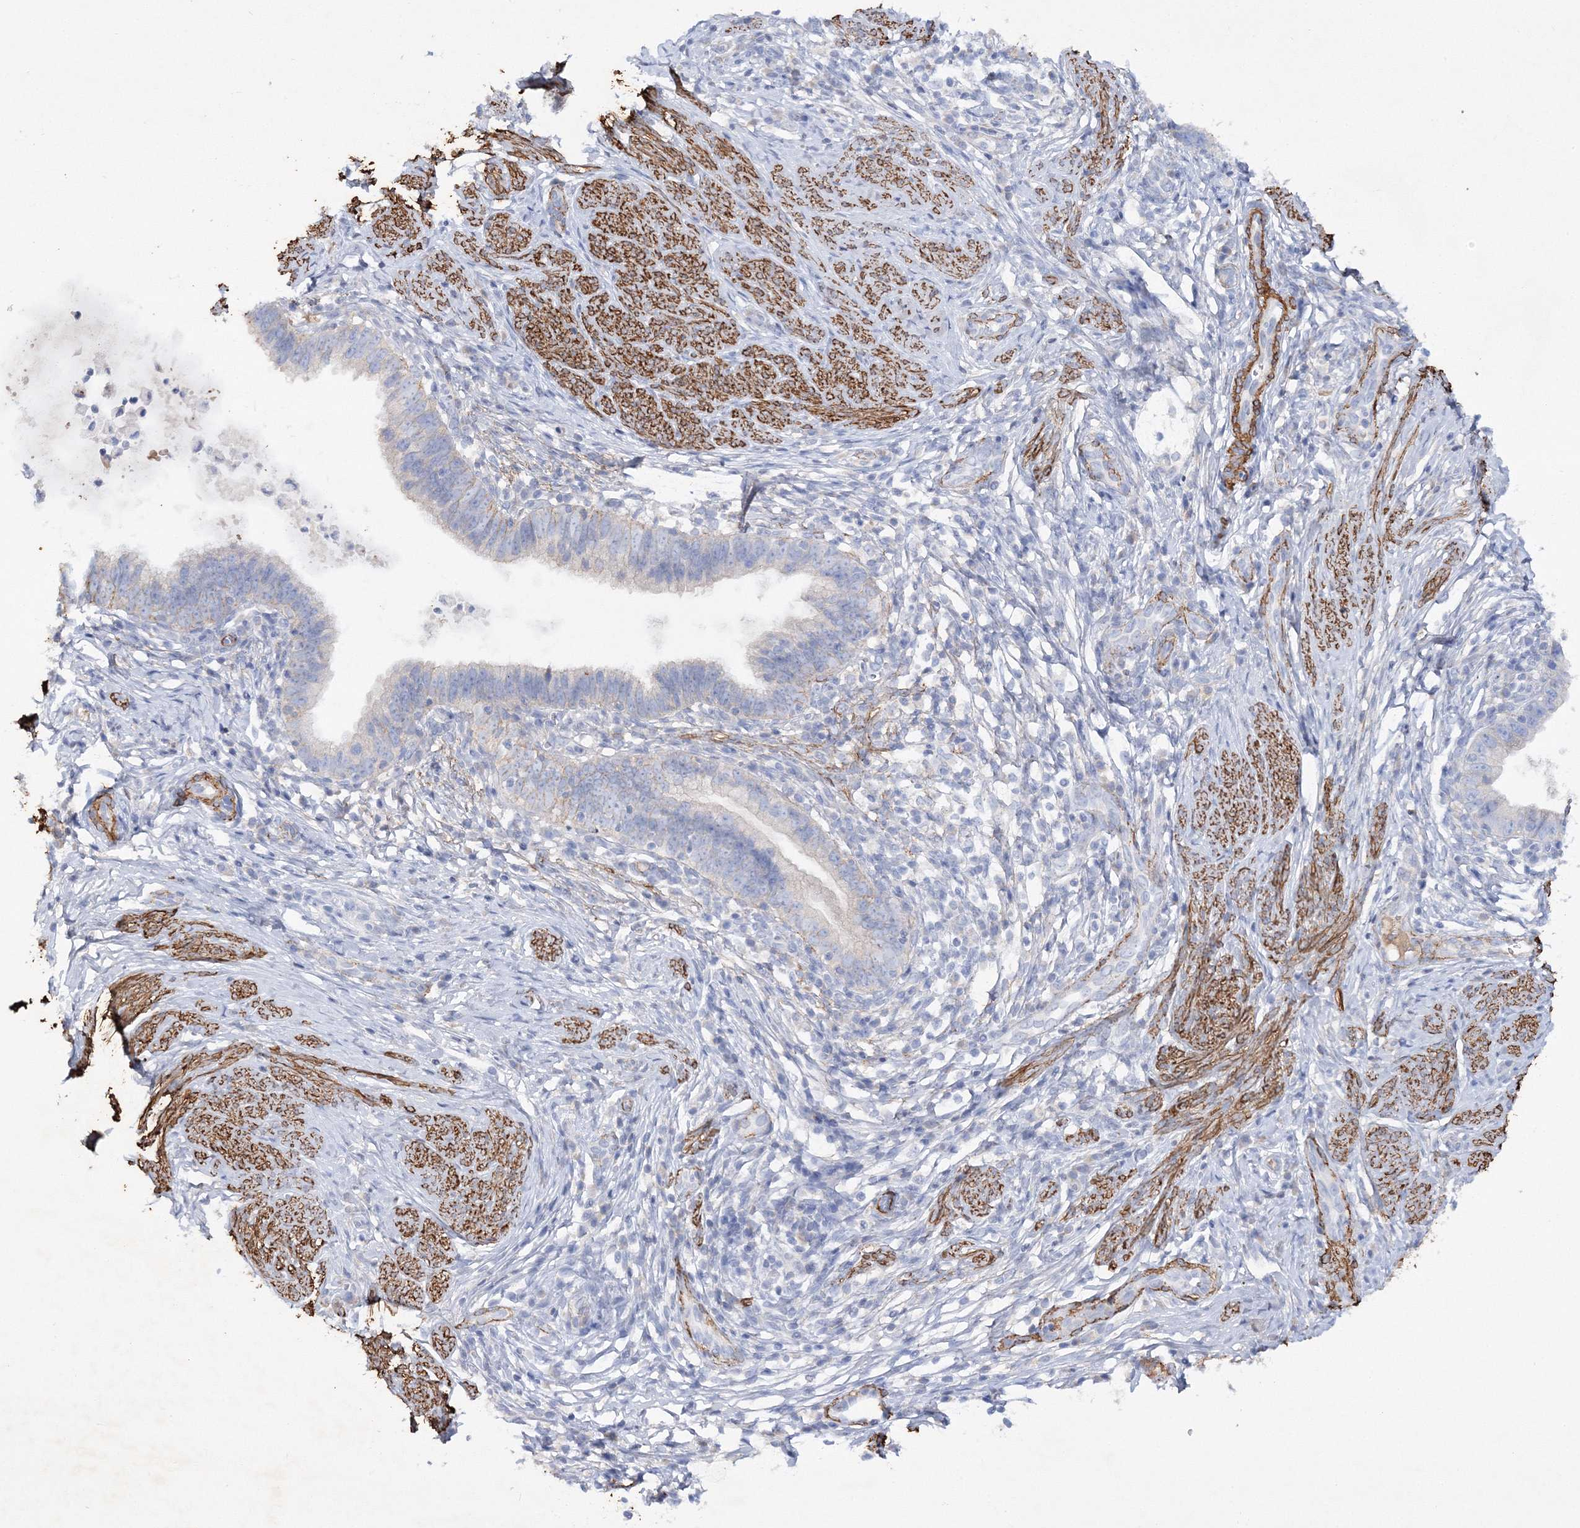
{"staining": {"intensity": "negative", "quantity": "none", "location": "none"}, "tissue": "cervical cancer", "cell_type": "Tumor cells", "image_type": "cancer", "snomed": [{"axis": "morphology", "description": "Adenocarcinoma, NOS"}, {"axis": "topography", "description": "Cervix"}], "caption": "A histopathology image of human adenocarcinoma (cervical) is negative for staining in tumor cells. (DAB immunohistochemistry (IHC) visualized using brightfield microscopy, high magnification).", "gene": "RTN2", "patient": {"sex": "female", "age": 36}}